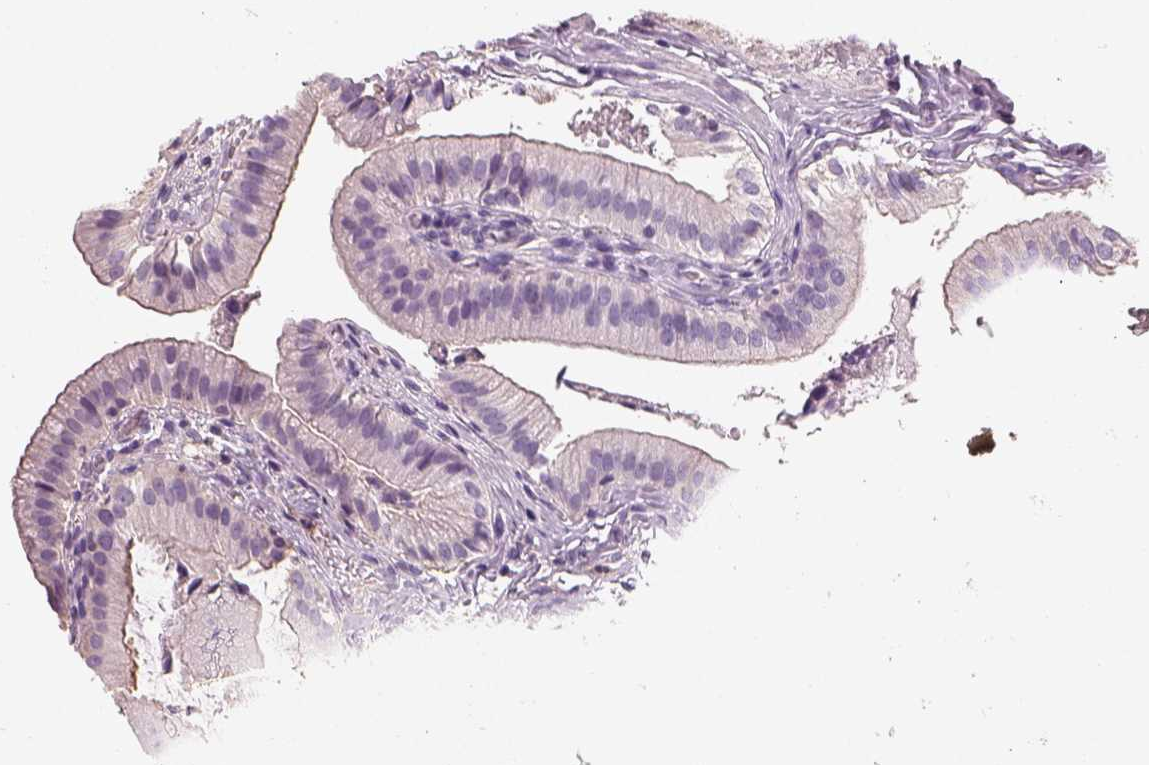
{"staining": {"intensity": "negative", "quantity": "none", "location": "none"}, "tissue": "gallbladder", "cell_type": "Glandular cells", "image_type": "normal", "snomed": [{"axis": "morphology", "description": "Normal tissue, NOS"}, {"axis": "topography", "description": "Gallbladder"}], "caption": "Glandular cells show no significant expression in benign gallbladder.", "gene": "OTUD6A", "patient": {"sex": "female", "age": 47}}